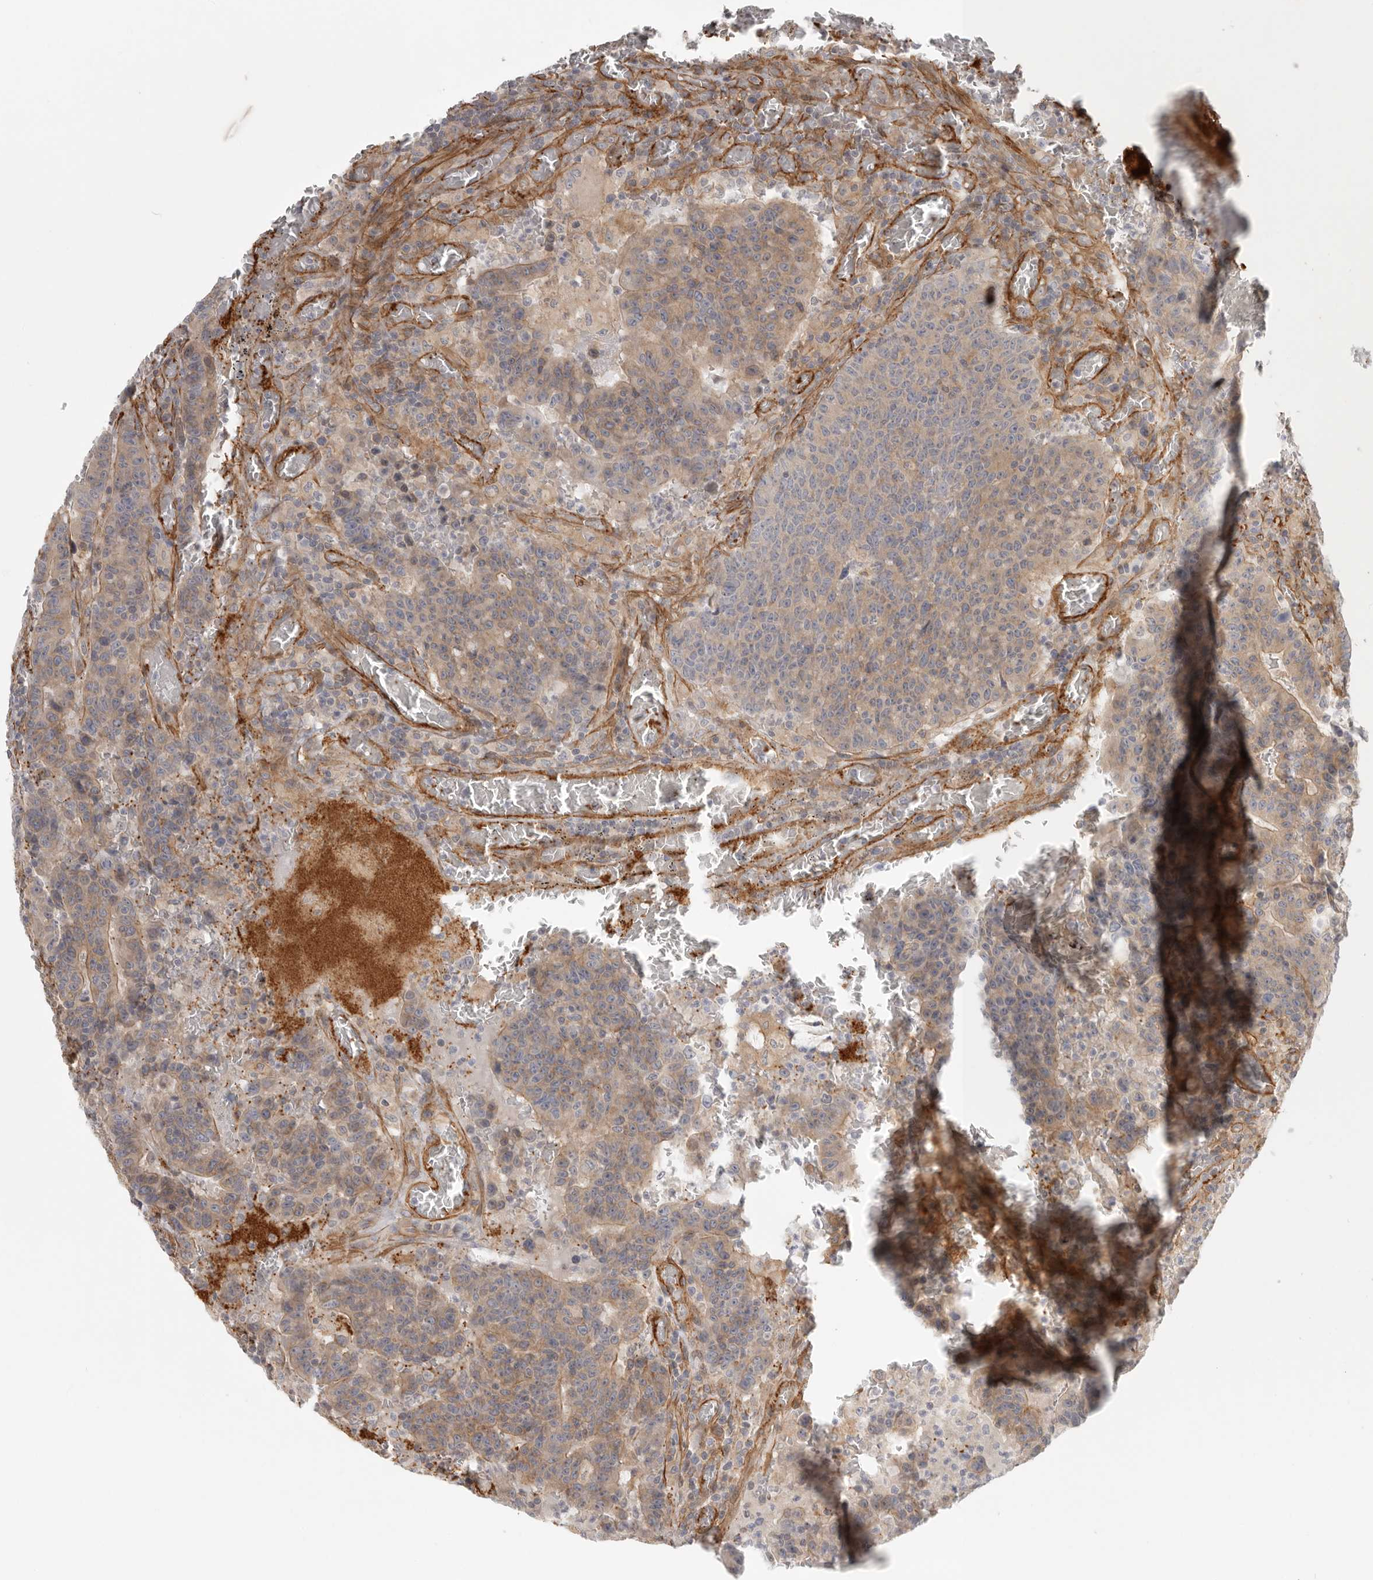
{"staining": {"intensity": "moderate", "quantity": ">75%", "location": "cytoplasmic/membranous"}, "tissue": "colorectal cancer", "cell_type": "Tumor cells", "image_type": "cancer", "snomed": [{"axis": "morphology", "description": "Adenocarcinoma, NOS"}, {"axis": "topography", "description": "Colon"}], "caption": "A high-resolution micrograph shows immunohistochemistry staining of colorectal cancer (adenocarcinoma), which displays moderate cytoplasmic/membranous positivity in about >75% of tumor cells. (DAB = brown stain, brightfield microscopy at high magnification).", "gene": "LONRF1", "patient": {"sex": "female", "age": 75}}